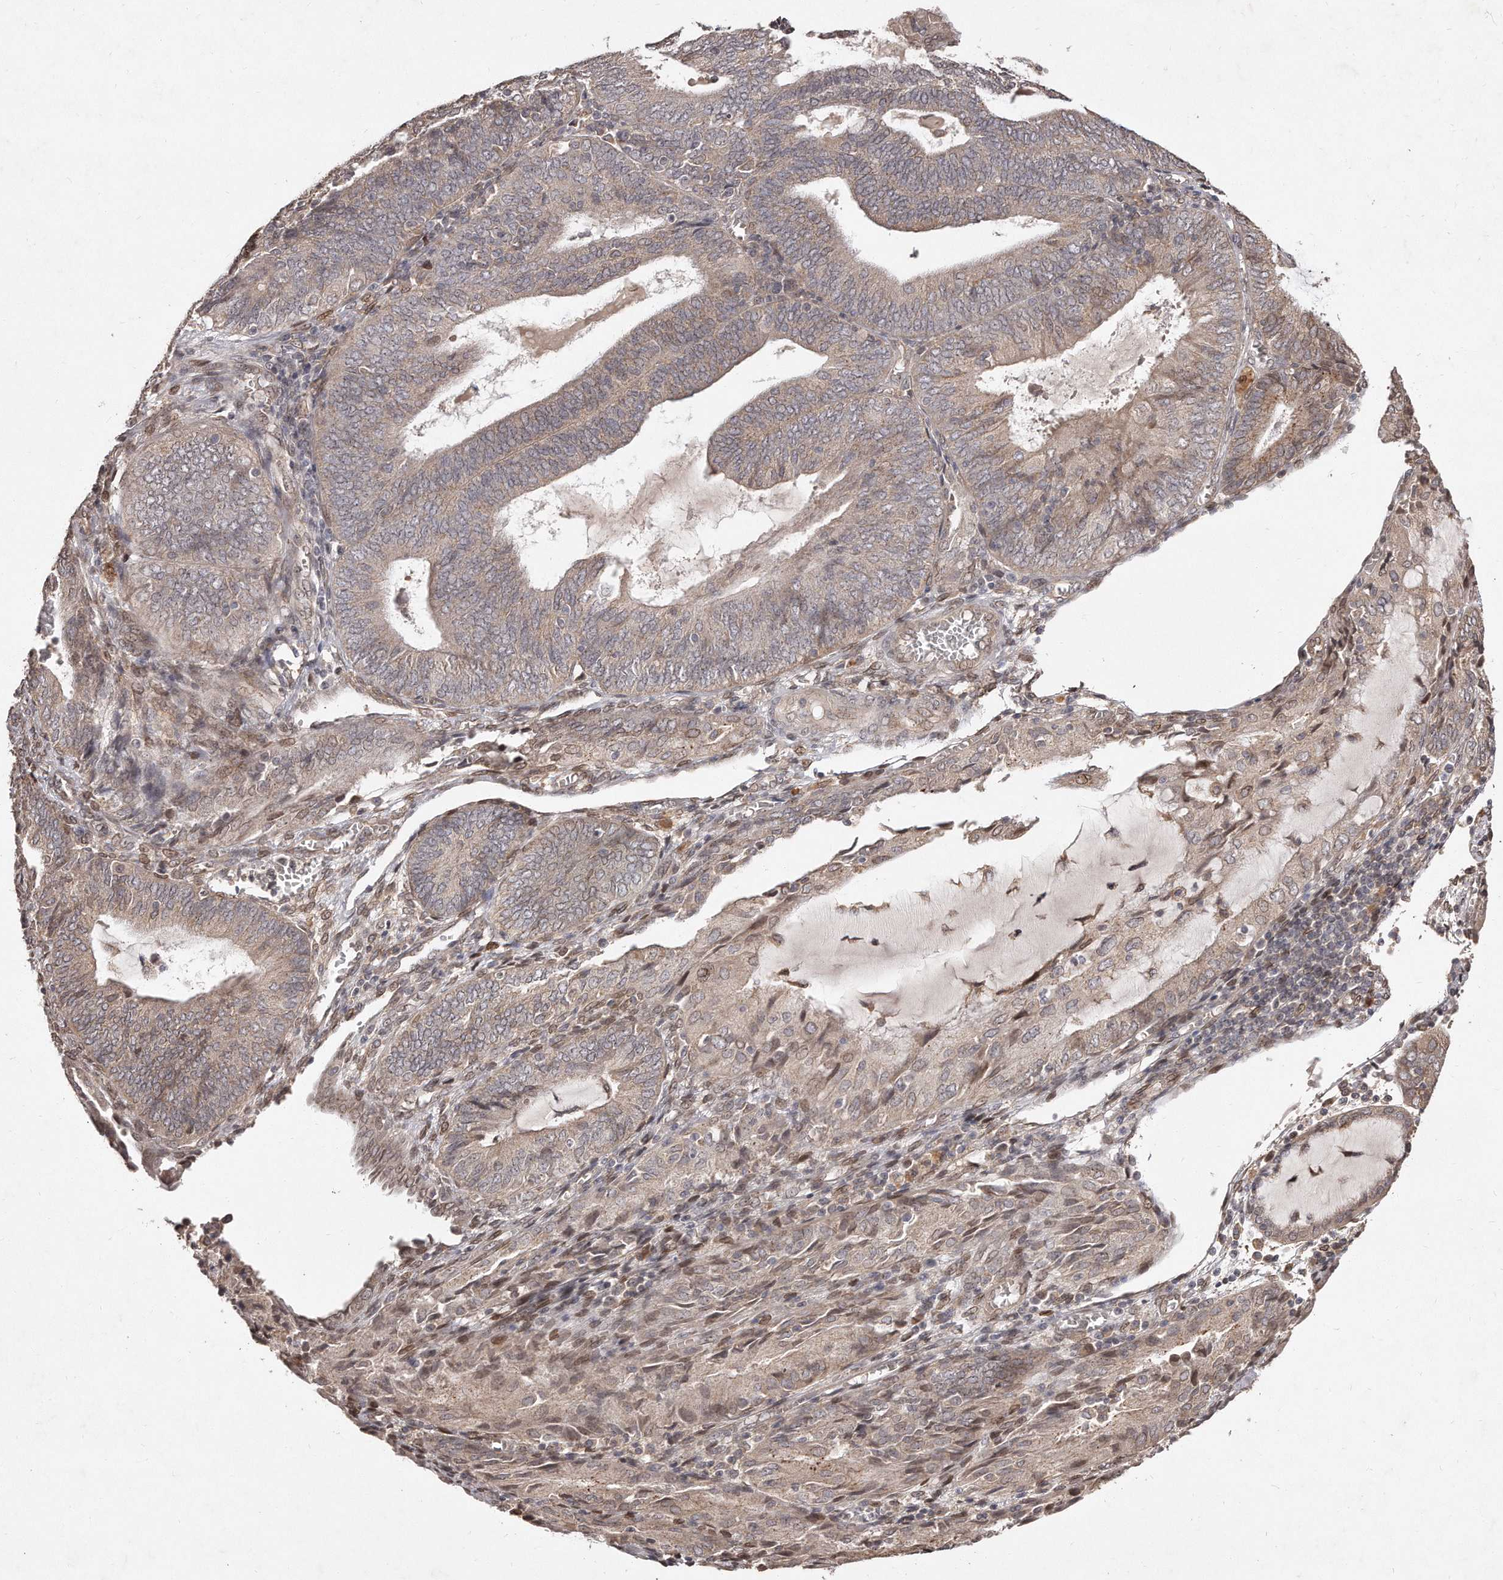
{"staining": {"intensity": "moderate", "quantity": "<25%", "location": "cytoplasmic/membranous,nuclear"}, "tissue": "endometrial cancer", "cell_type": "Tumor cells", "image_type": "cancer", "snomed": [{"axis": "morphology", "description": "Adenocarcinoma, NOS"}, {"axis": "topography", "description": "Endometrium"}], "caption": "This is a histology image of IHC staining of endometrial cancer (adenocarcinoma), which shows moderate staining in the cytoplasmic/membranous and nuclear of tumor cells.", "gene": "HASPIN", "patient": {"sex": "female", "age": 81}}